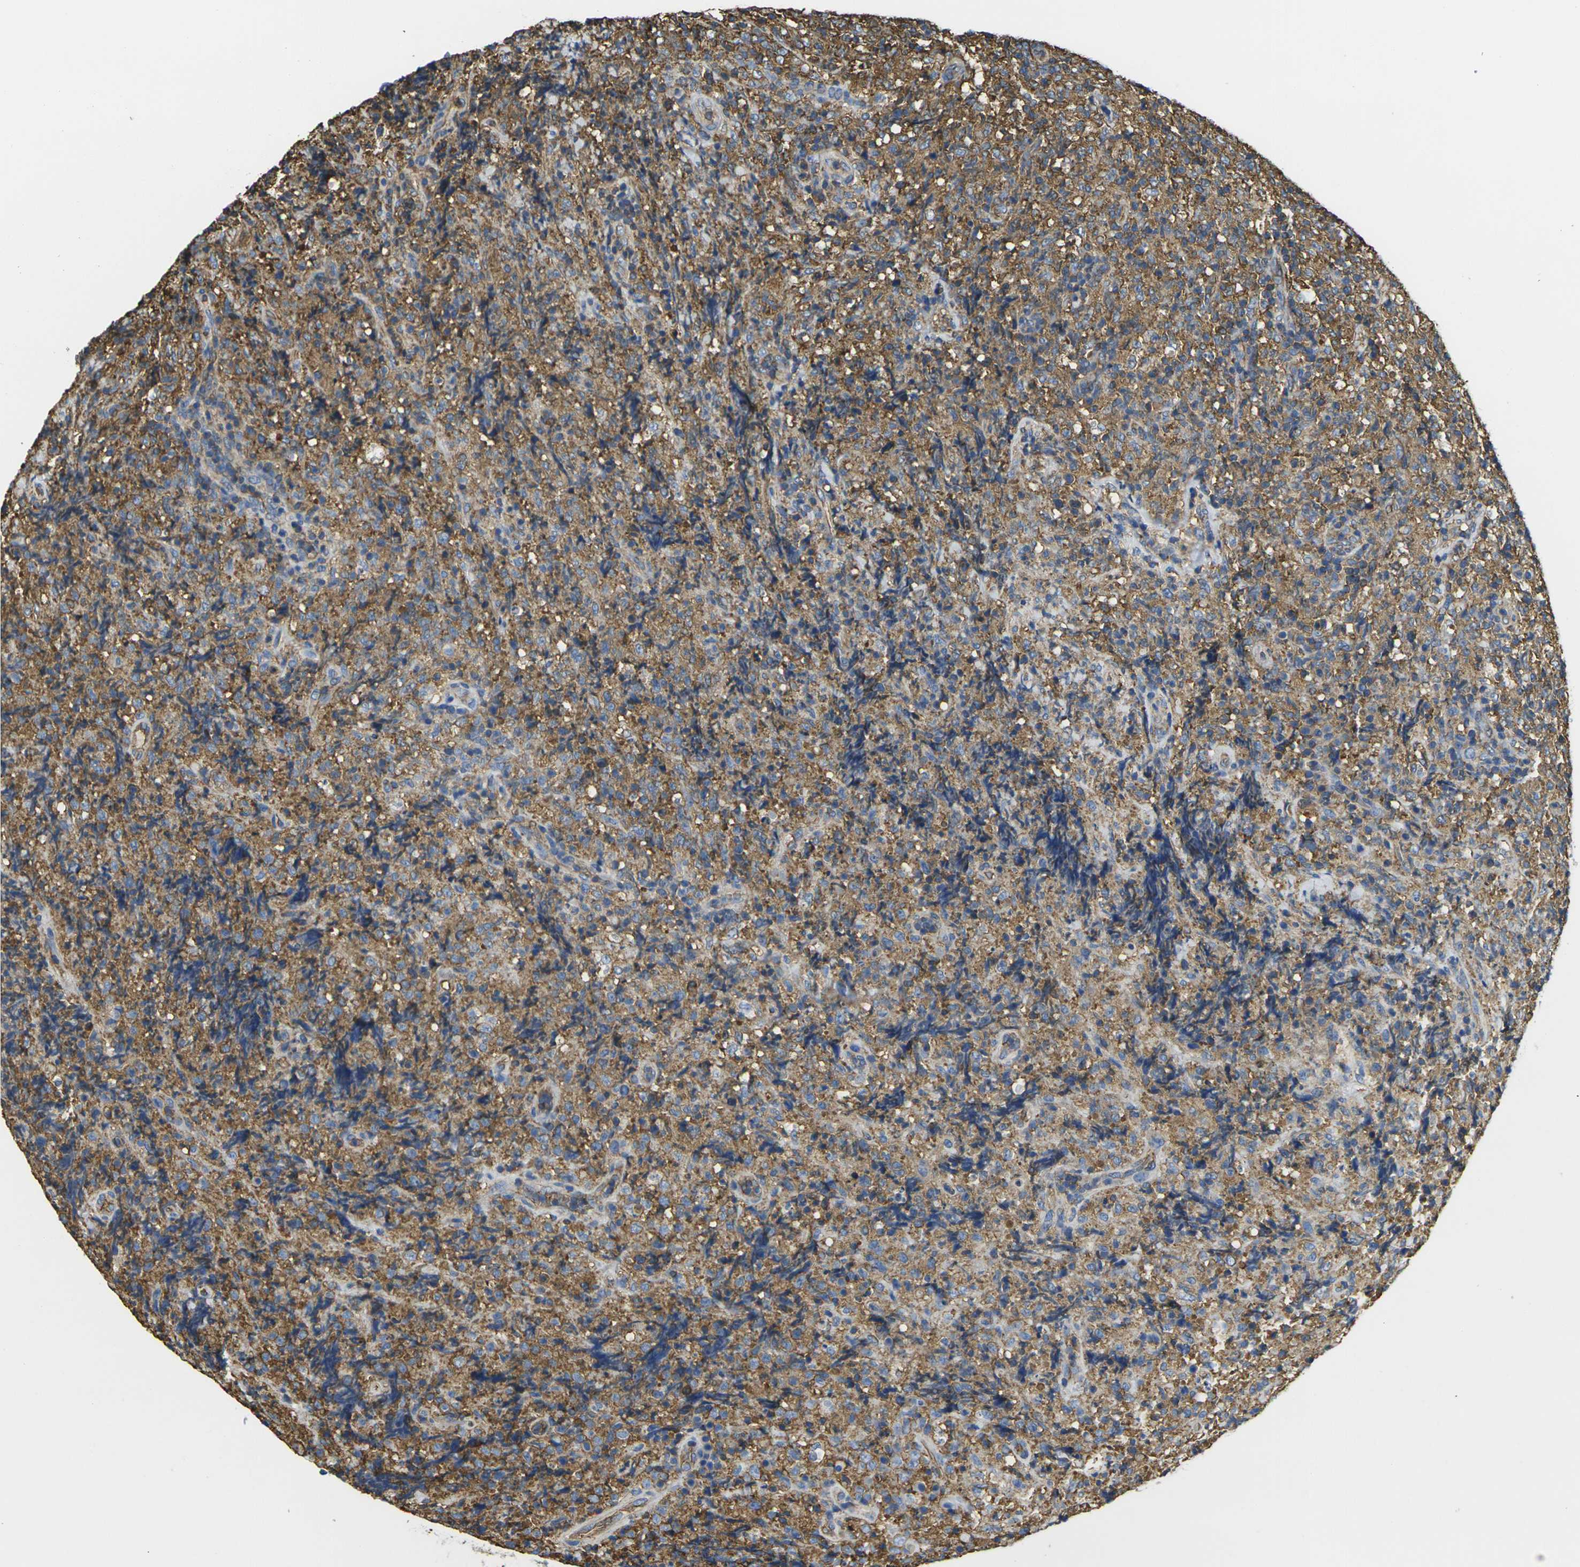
{"staining": {"intensity": "moderate", "quantity": ">75%", "location": "cytoplasmic/membranous"}, "tissue": "lymphoma", "cell_type": "Tumor cells", "image_type": "cancer", "snomed": [{"axis": "morphology", "description": "Malignant lymphoma, non-Hodgkin's type, High grade"}, {"axis": "topography", "description": "Tonsil"}], "caption": "The immunohistochemical stain highlights moderate cytoplasmic/membranous positivity in tumor cells of lymphoma tissue.", "gene": "FAM110D", "patient": {"sex": "female", "age": 36}}